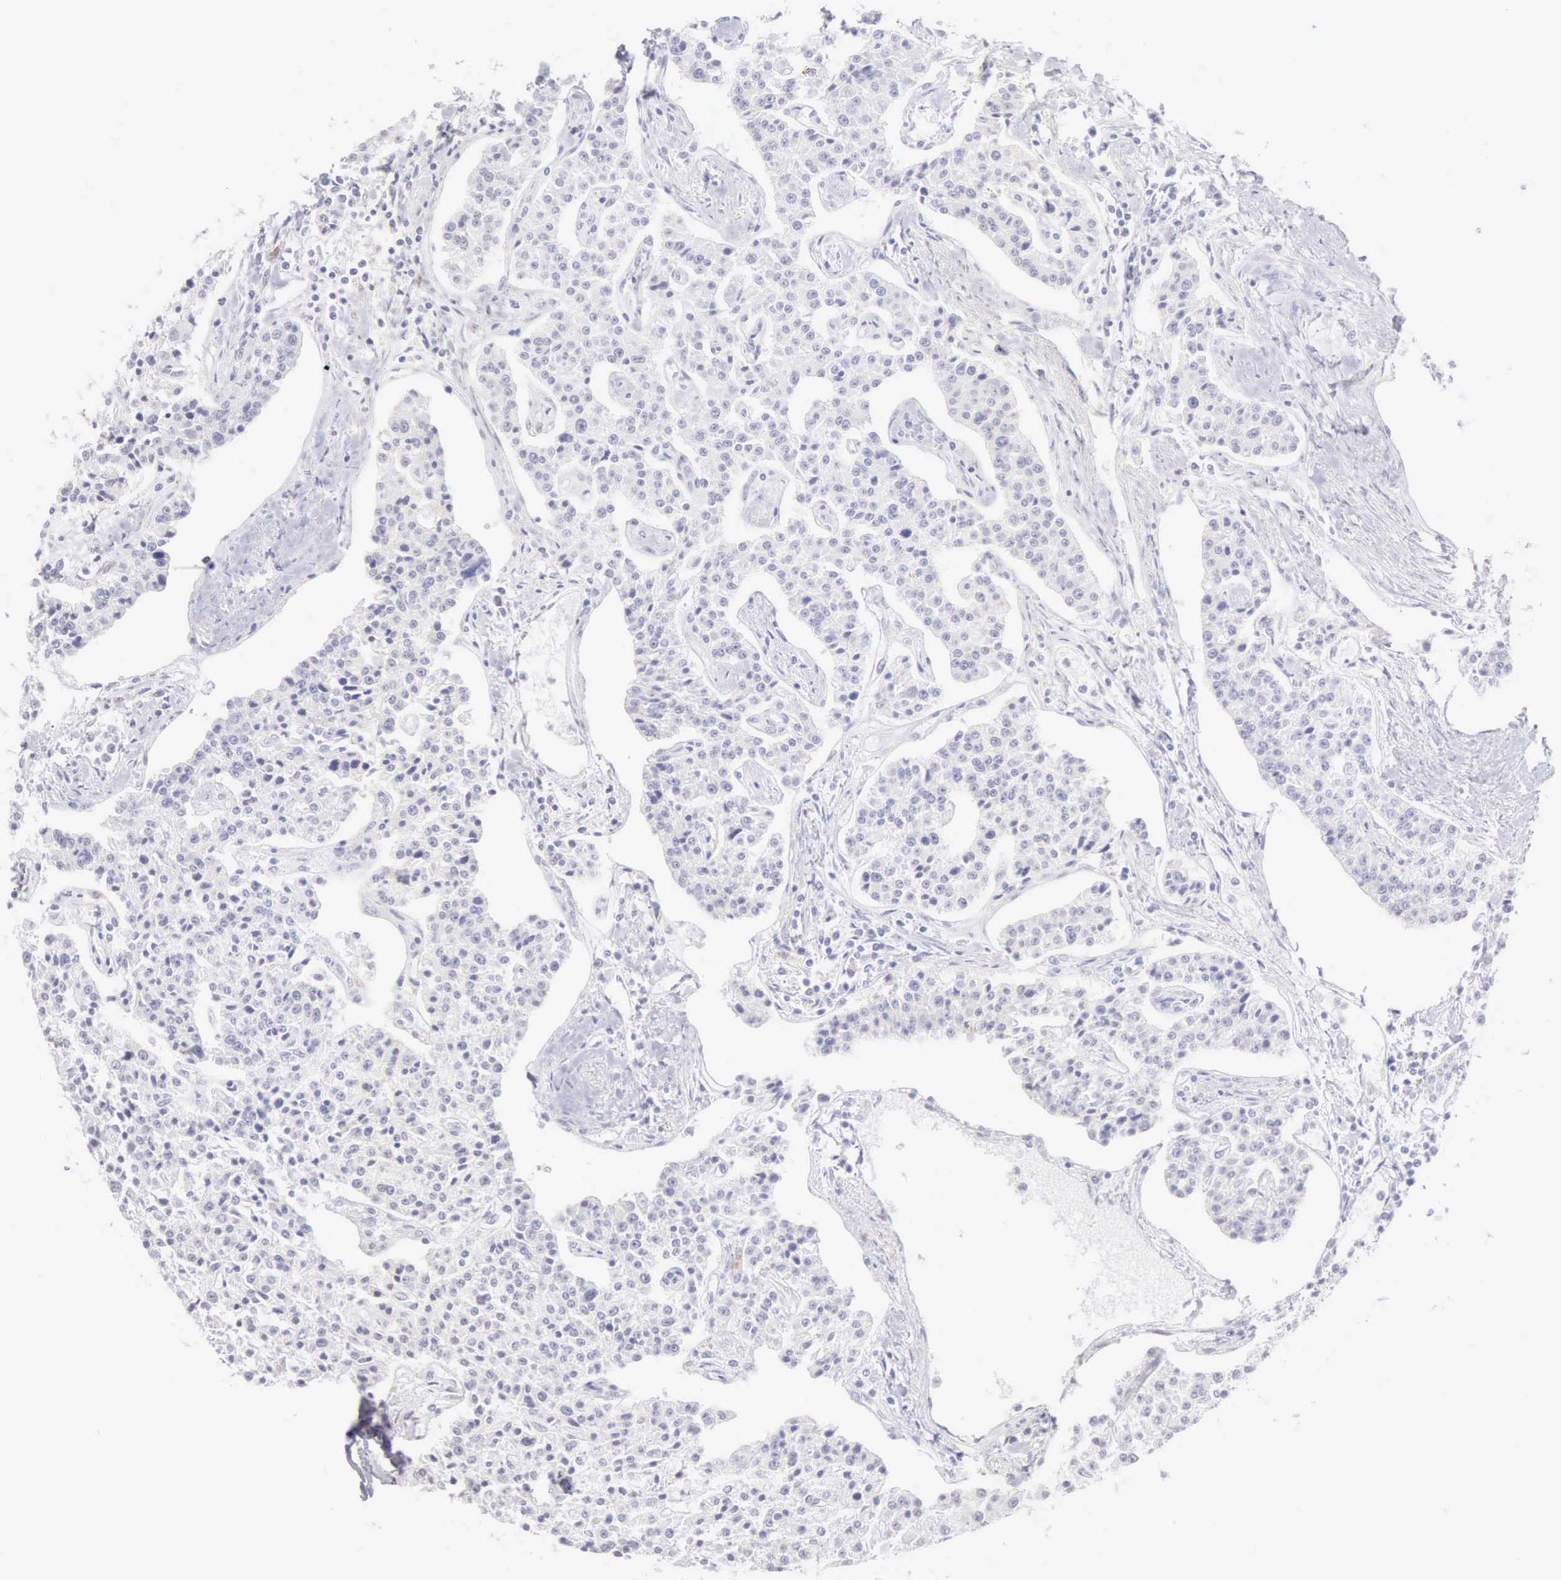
{"staining": {"intensity": "negative", "quantity": "none", "location": "none"}, "tissue": "carcinoid", "cell_type": "Tumor cells", "image_type": "cancer", "snomed": [{"axis": "morphology", "description": "Carcinoid, malignant, NOS"}, {"axis": "topography", "description": "Stomach"}], "caption": "Tumor cells are negative for protein expression in human malignant carcinoid. (DAB immunohistochemistry, high magnification).", "gene": "RNASE1", "patient": {"sex": "female", "age": 76}}